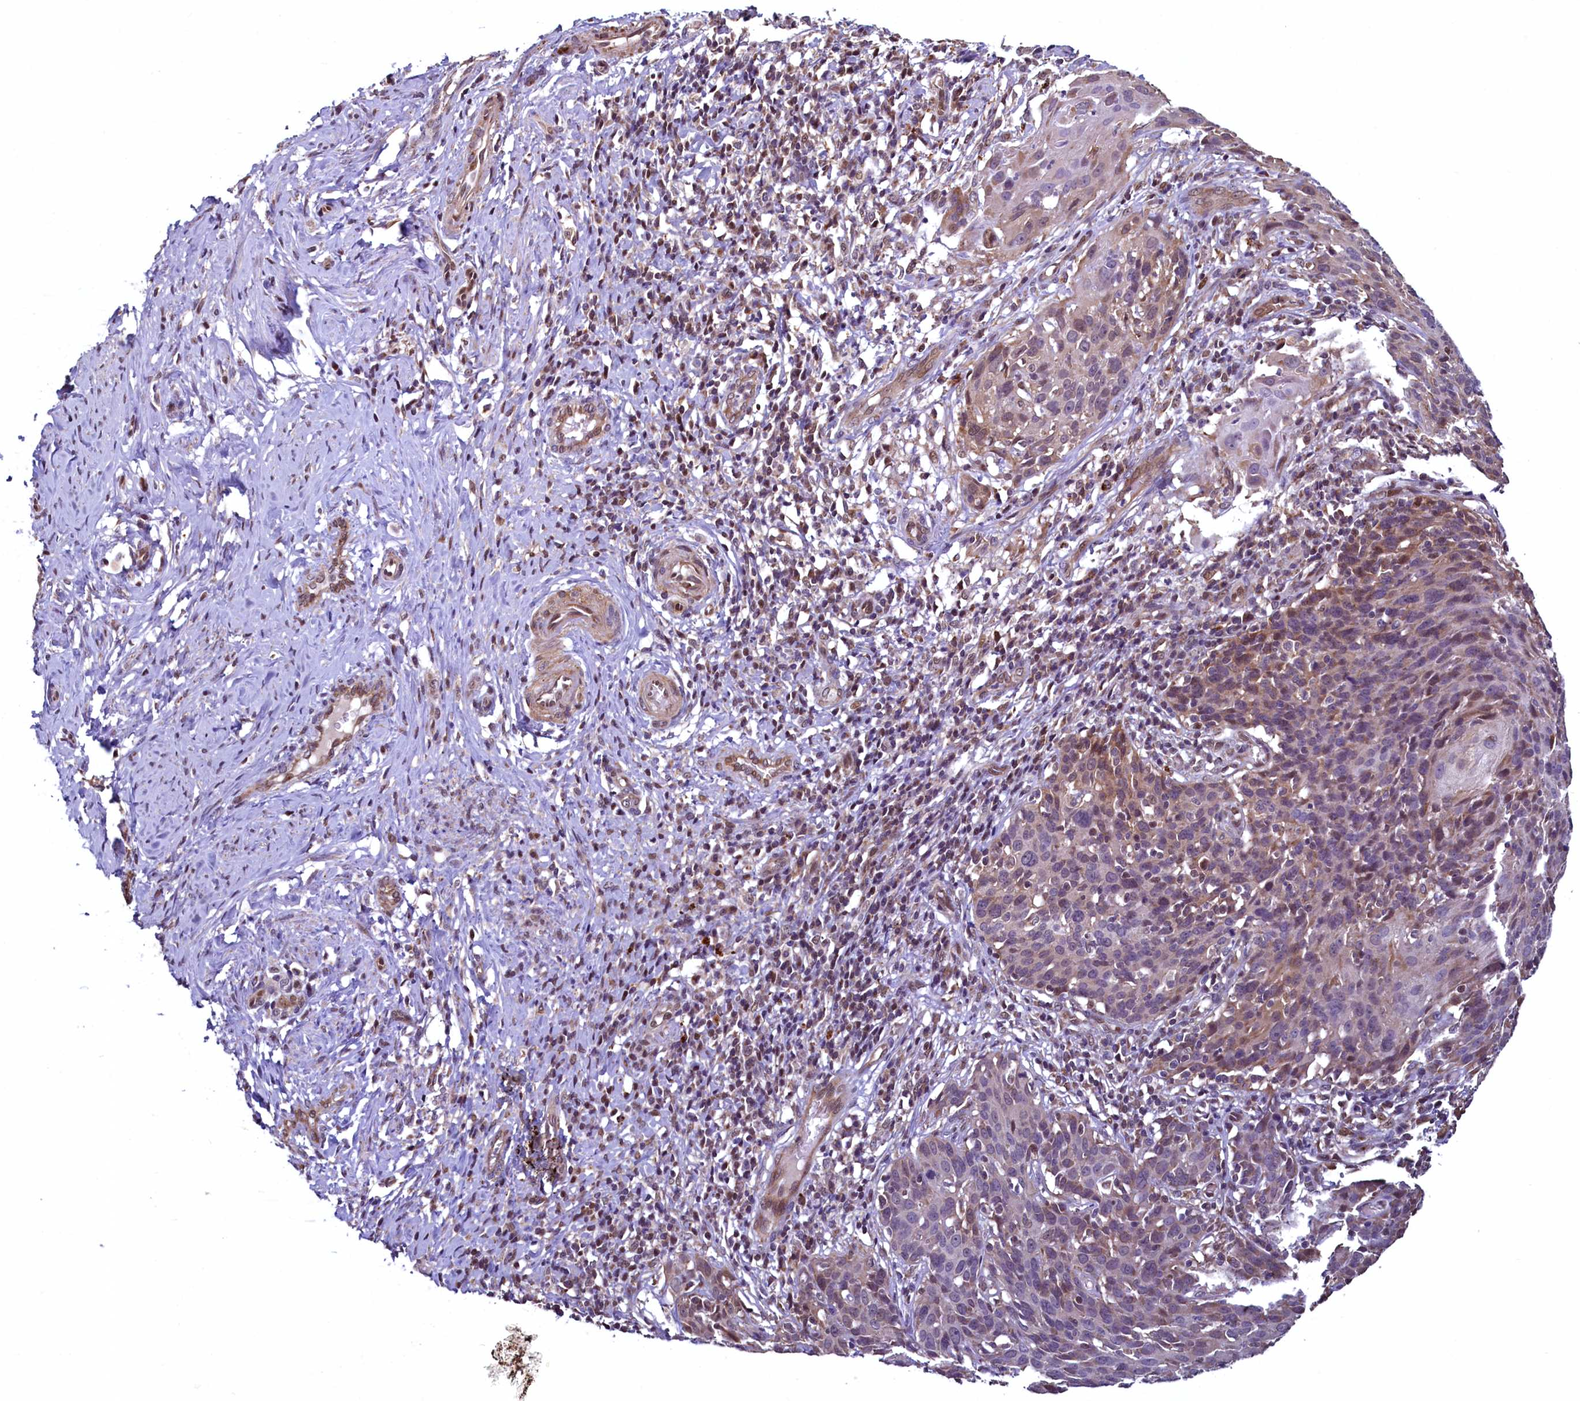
{"staining": {"intensity": "weak", "quantity": "25%-75%", "location": "cytoplasmic/membranous"}, "tissue": "cervical cancer", "cell_type": "Tumor cells", "image_type": "cancer", "snomed": [{"axis": "morphology", "description": "Squamous cell carcinoma, NOS"}, {"axis": "topography", "description": "Cervix"}], "caption": "Squamous cell carcinoma (cervical) tissue displays weak cytoplasmic/membranous expression in approximately 25%-75% of tumor cells", "gene": "ZNF577", "patient": {"sex": "female", "age": 50}}